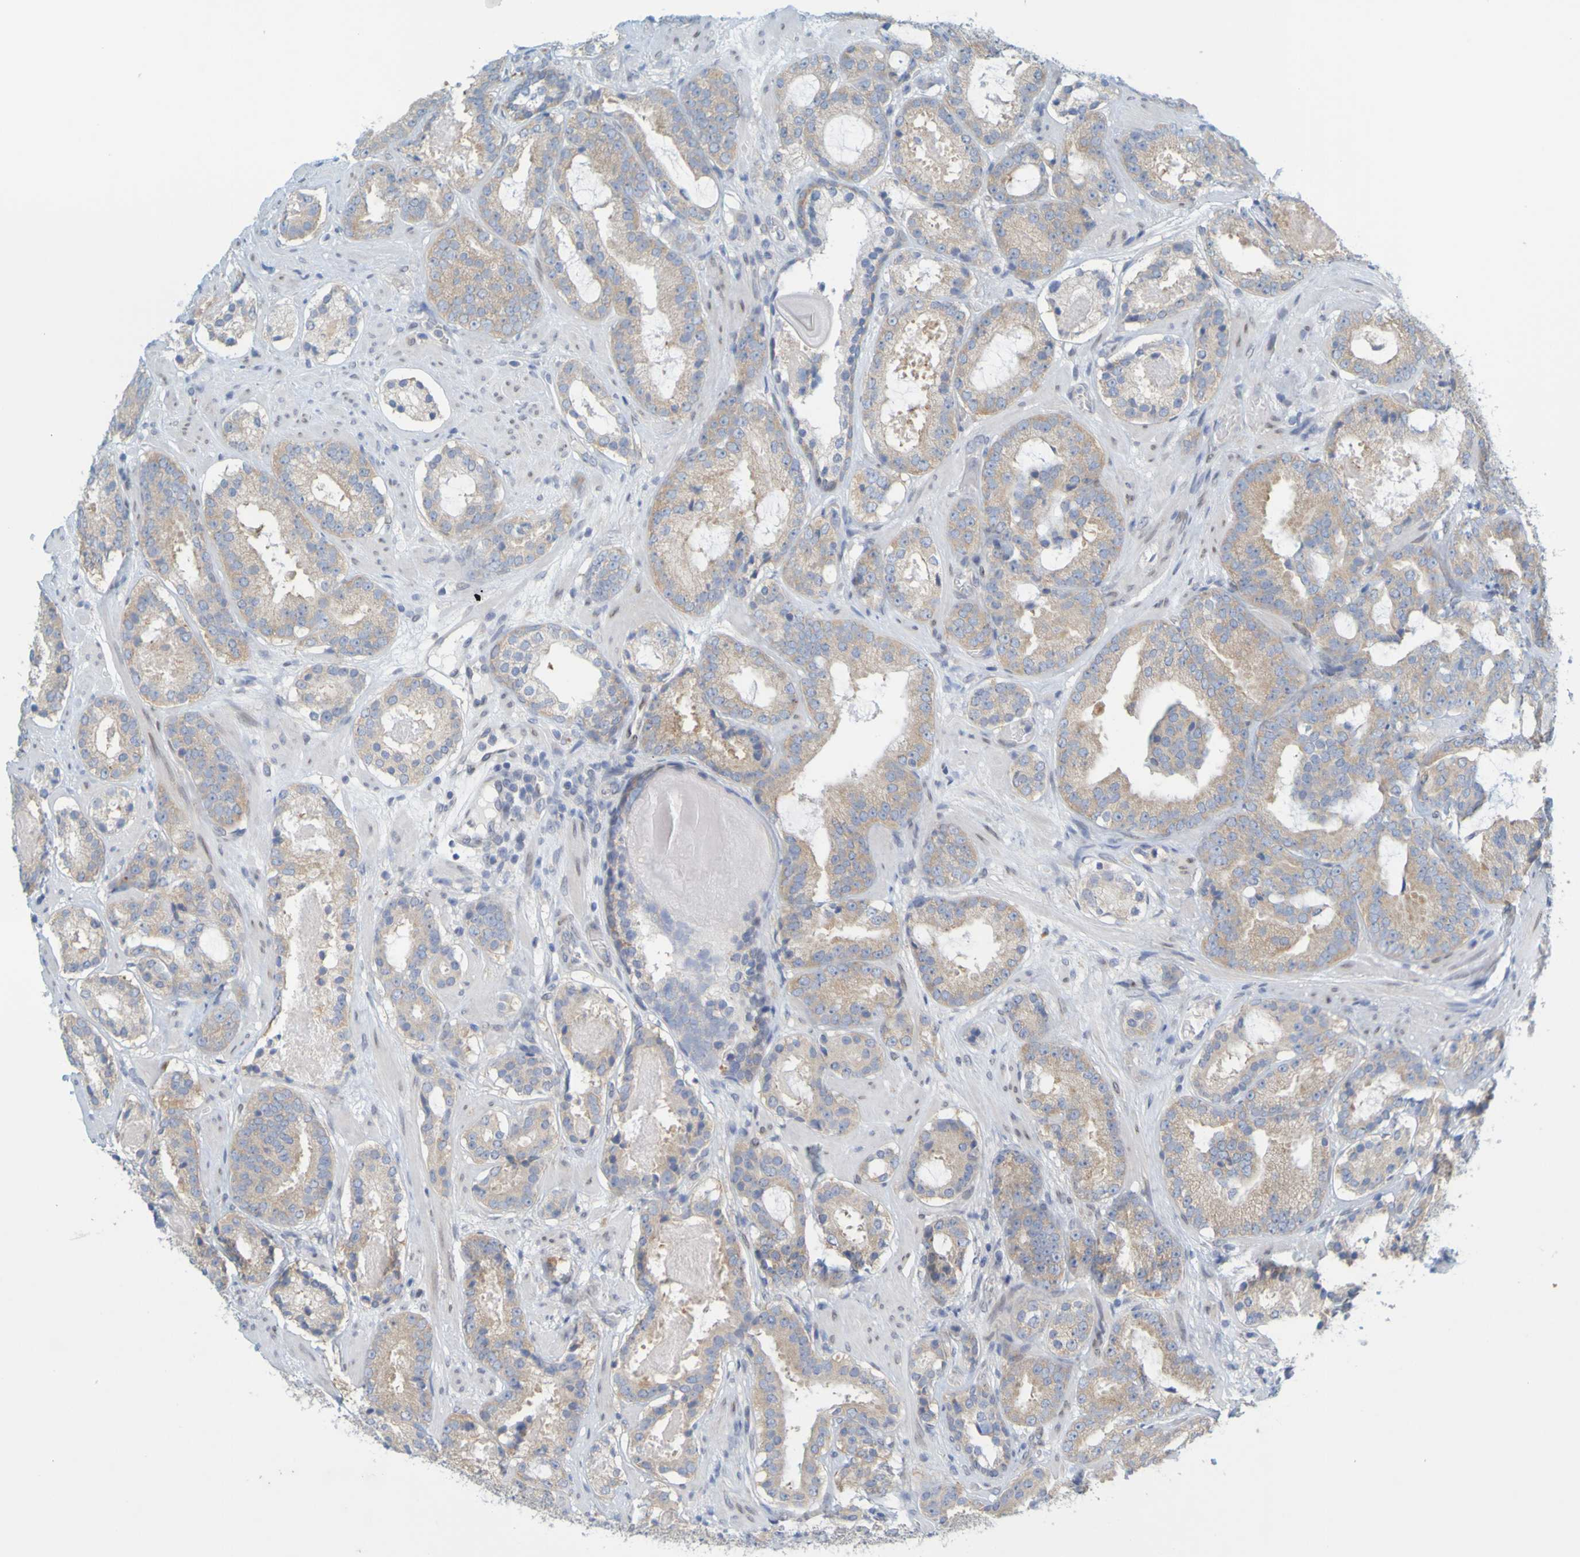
{"staining": {"intensity": "weak", "quantity": ">75%", "location": "cytoplasmic/membranous"}, "tissue": "prostate cancer", "cell_type": "Tumor cells", "image_type": "cancer", "snomed": [{"axis": "morphology", "description": "Adenocarcinoma, Low grade"}, {"axis": "topography", "description": "Prostate"}], "caption": "This is an image of IHC staining of prostate low-grade adenocarcinoma, which shows weak staining in the cytoplasmic/membranous of tumor cells.", "gene": "MAG", "patient": {"sex": "male", "age": 69}}